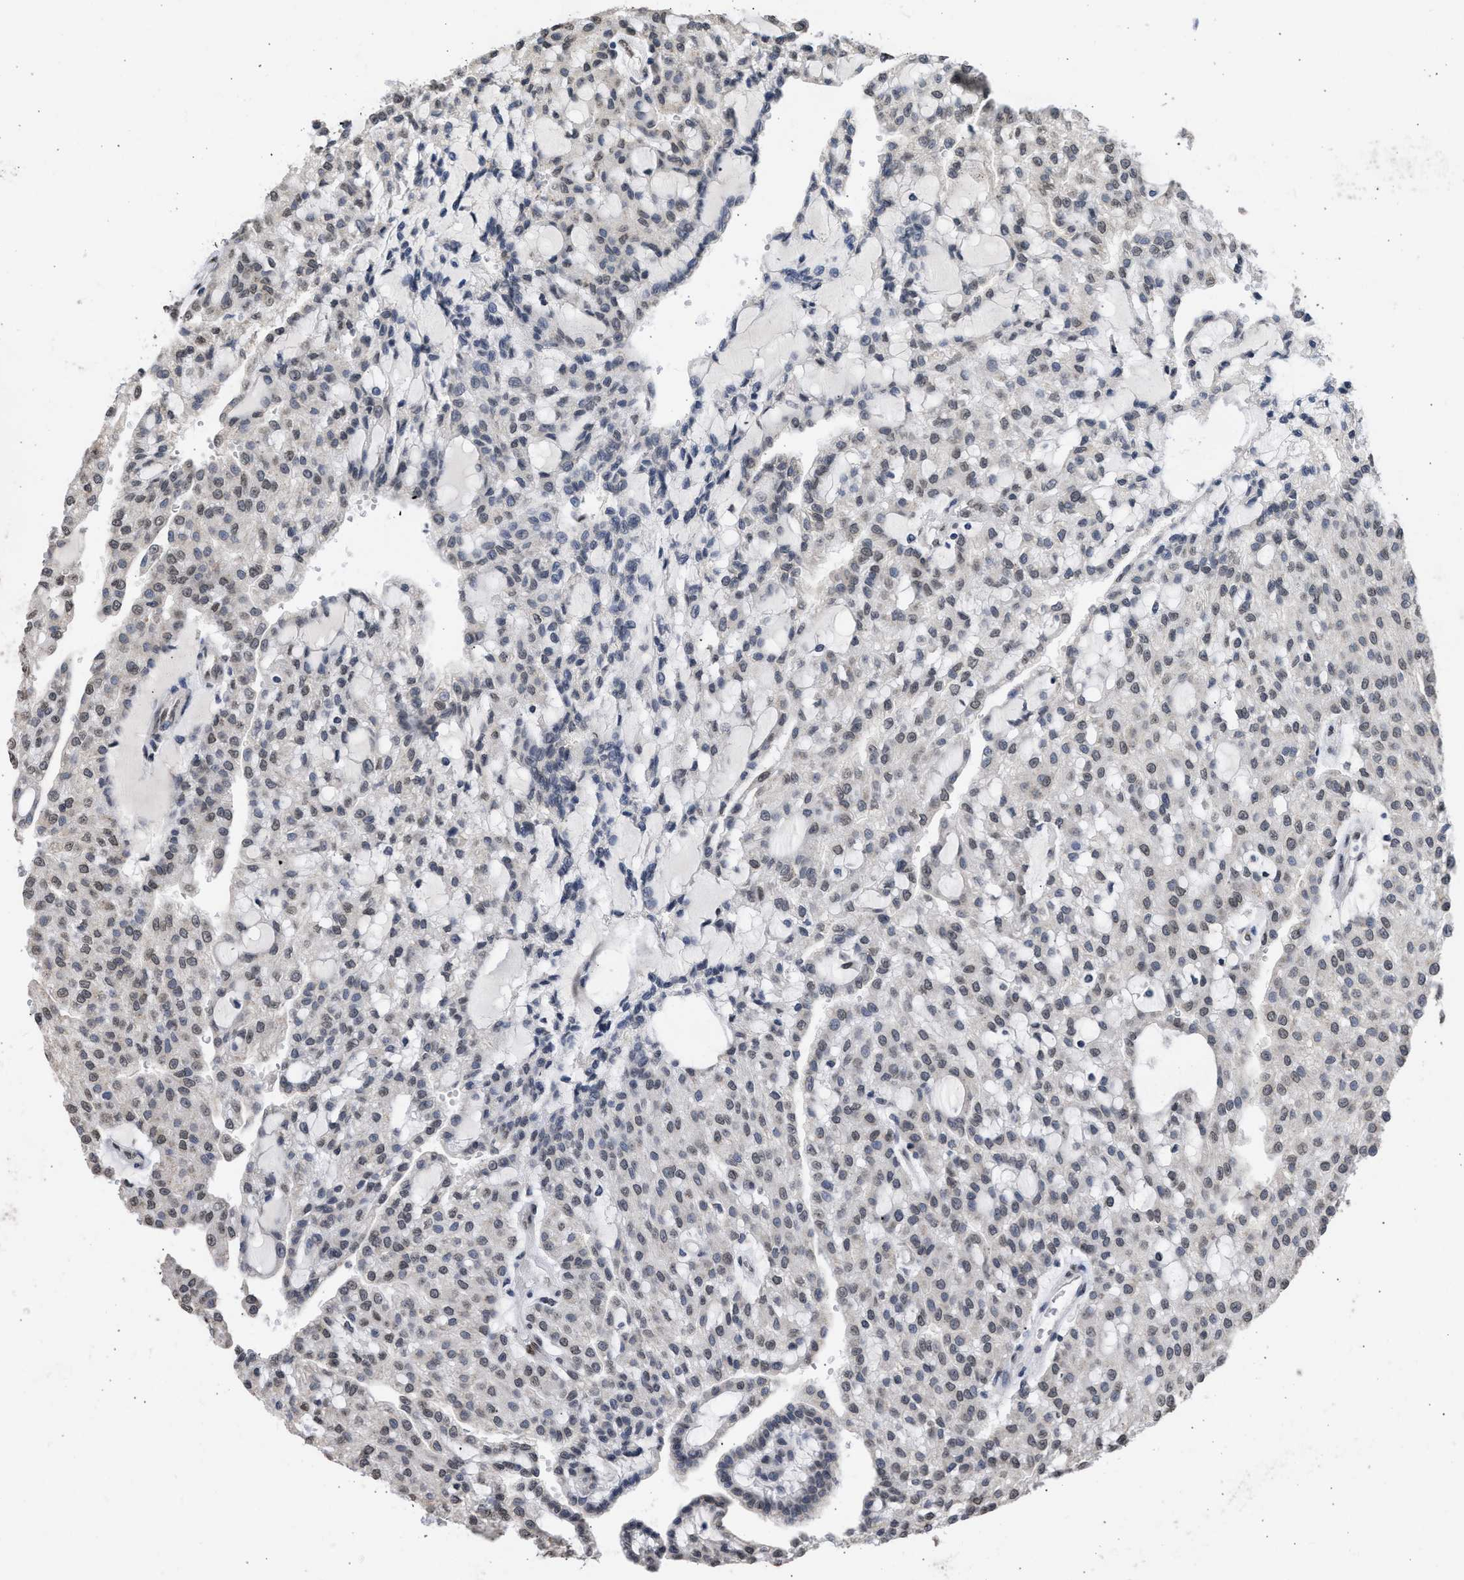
{"staining": {"intensity": "negative", "quantity": "none", "location": "none"}, "tissue": "renal cancer", "cell_type": "Tumor cells", "image_type": "cancer", "snomed": [{"axis": "morphology", "description": "Adenocarcinoma, NOS"}, {"axis": "topography", "description": "Kidney"}], "caption": "This is an immunohistochemistry (IHC) histopathology image of adenocarcinoma (renal). There is no expression in tumor cells.", "gene": "NUP35", "patient": {"sex": "male", "age": 63}}